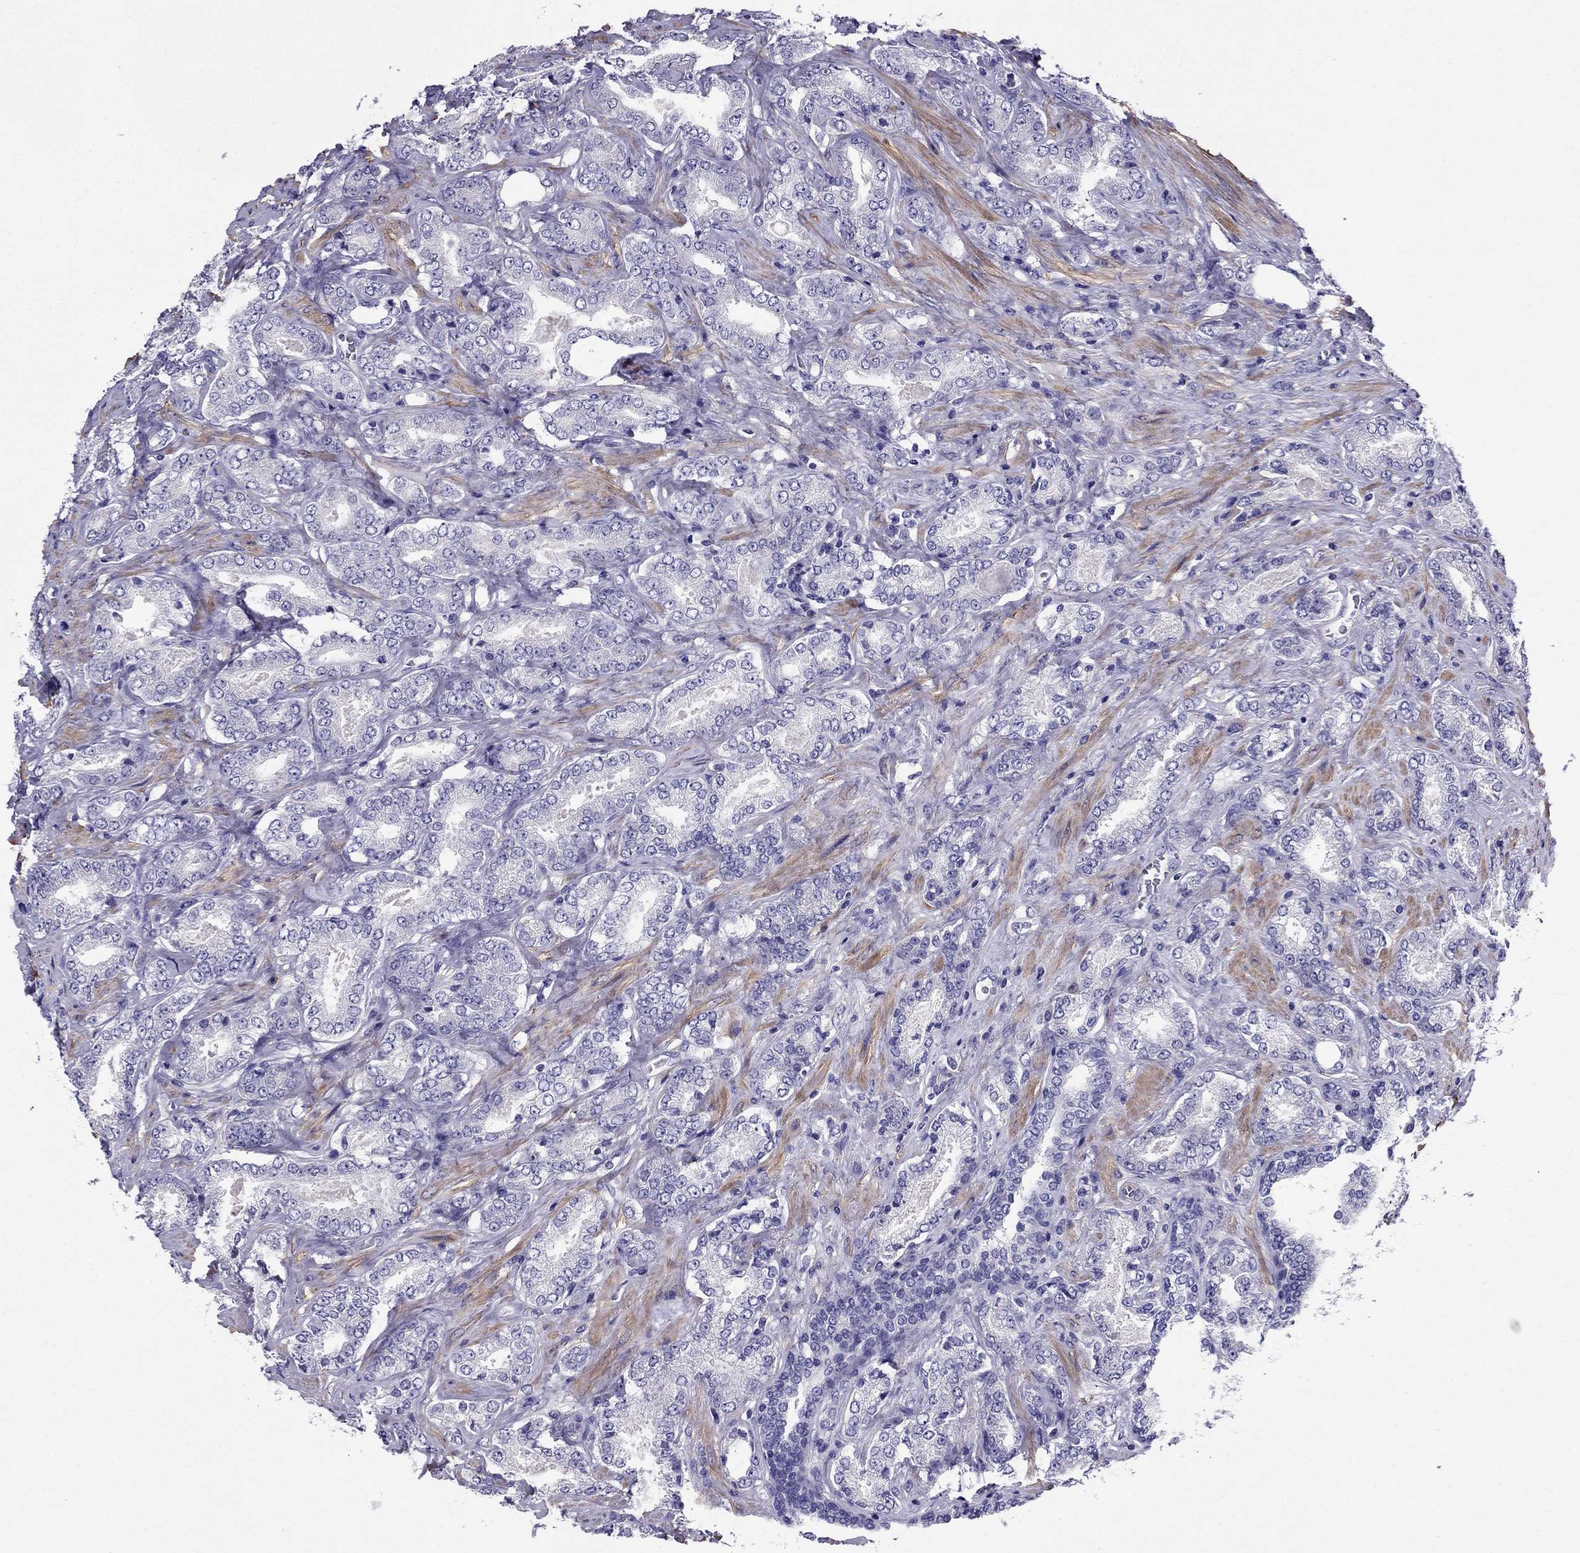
{"staining": {"intensity": "negative", "quantity": "none", "location": "none"}, "tissue": "prostate cancer", "cell_type": "Tumor cells", "image_type": "cancer", "snomed": [{"axis": "morphology", "description": "Adenocarcinoma, NOS"}, {"axis": "topography", "description": "Prostate"}], "caption": "IHC histopathology image of neoplastic tissue: human adenocarcinoma (prostate) stained with DAB (3,3'-diaminobenzidine) reveals no significant protein positivity in tumor cells.", "gene": "GPR50", "patient": {"sex": "male", "age": 64}}